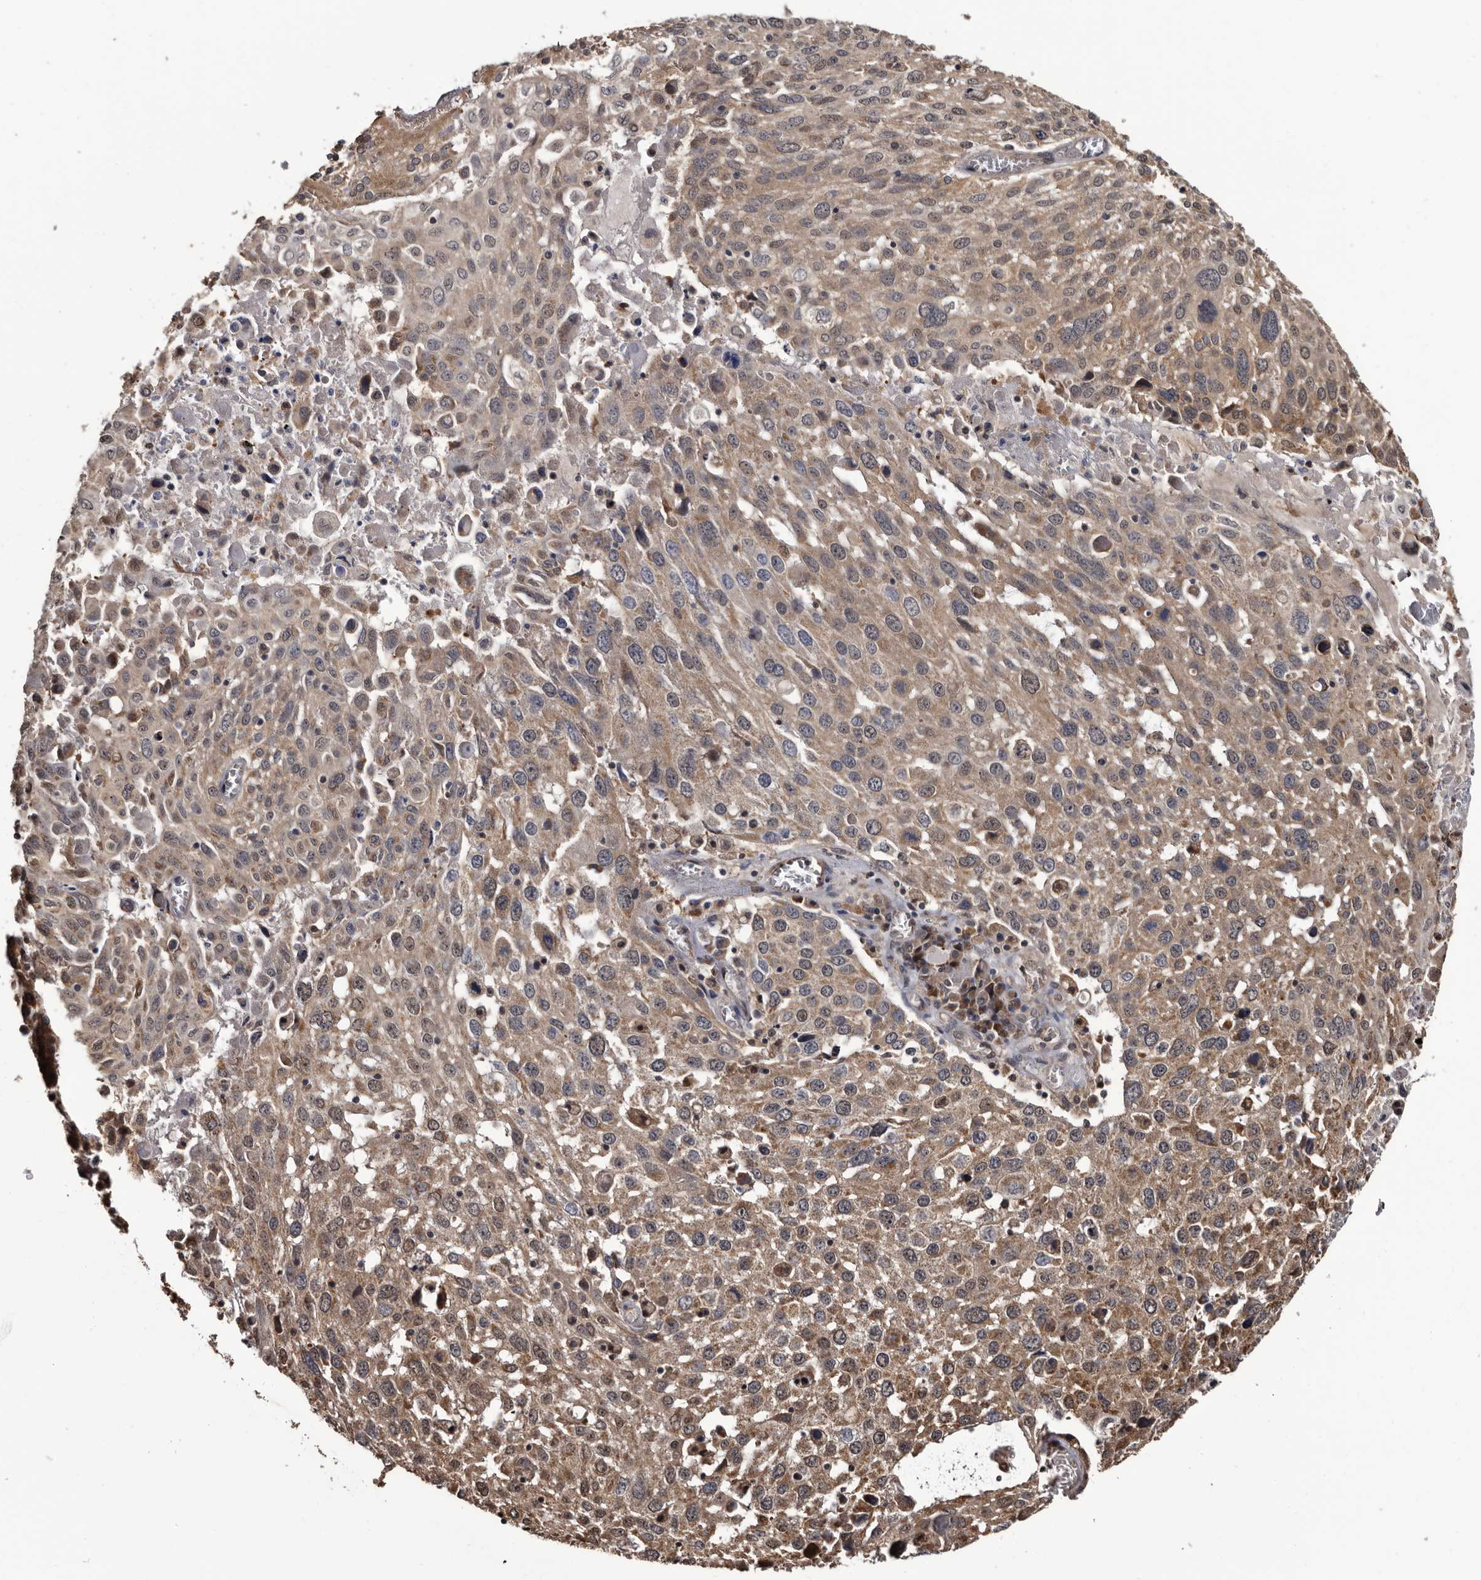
{"staining": {"intensity": "weak", "quantity": ">75%", "location": "cytoplasmic/membranous"}, "tissue": "lung cancer", "cell_type": "Tumor cells", "image_type": "cancer", "snomed": [{"axis": "morphology", "description": "Squamous cell carcinoma, NOS"}, {"axis": "topography", "description": "Lung"}], "caption": "Immunohistochemical staining of lung squamous cell carcinoma reveals low levels of weak cytoplasmic/membranous staining in approximately >75% of tumor cells.", "gene": "TTI2", "patient": {"sex": "male", "age": 65}}